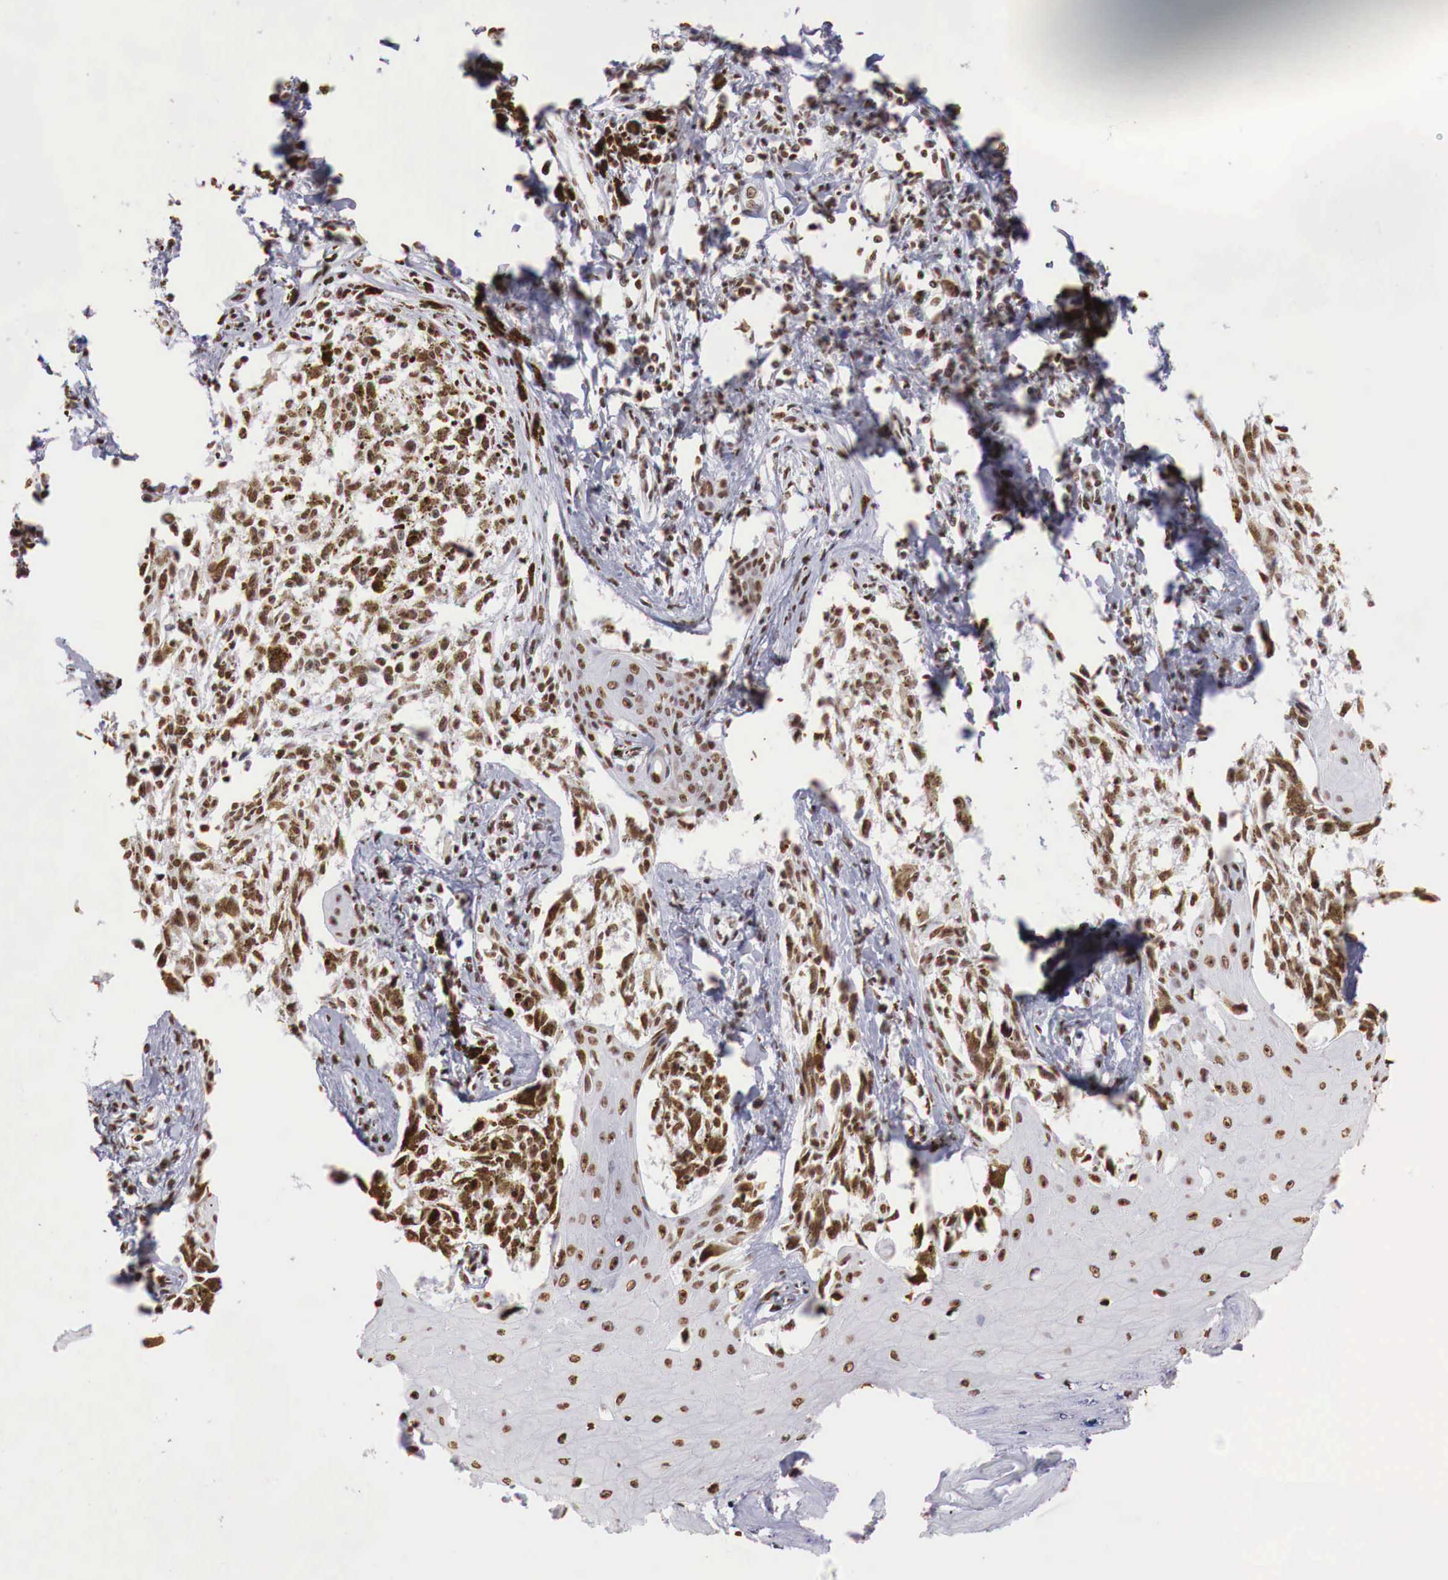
{"staining": {"intensity": "strong", "quantity": ">75%", "location": "cytoplasmic/membranous,nuclear"}, "tissue": "melanoma", "cell_type": "Tumor cells", "image_type": "cancer", "snomed": [{"axis": "morphology", "description": "Malignant melanoma, NOS"}, {"axis": "topography", "description": "Skin"}], "caption": "Melanoma stained for a protein (brown) exhibits strong cytoplasmic/membranous and nuclear positive staining in about >75% of tumor cells.", "gene": "DKC1", "patient": {"sex": "female", "age": 82}}